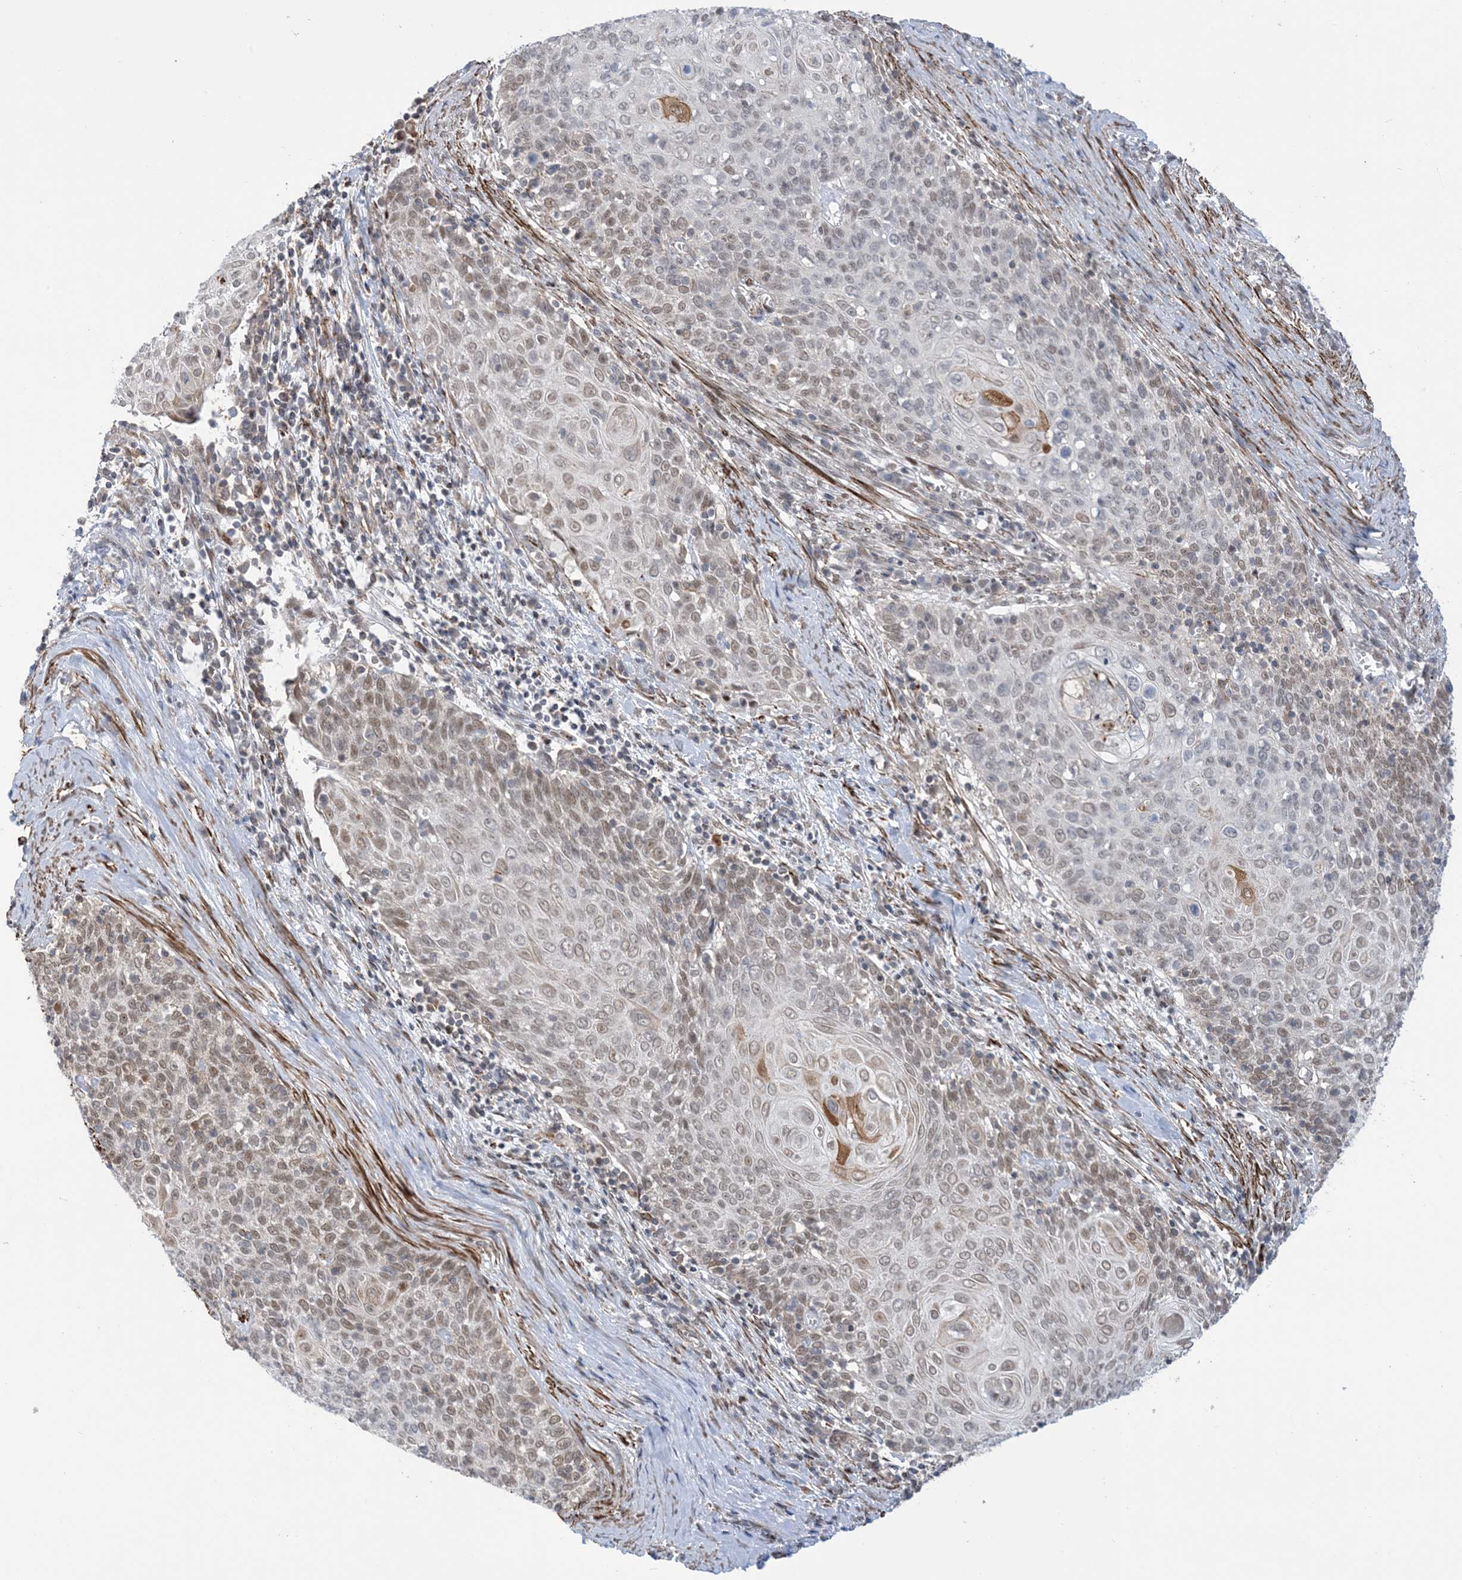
{"staining": {"intensity": "weak", "quantity": "<25%", "location": "nuclear"}, "tissue": "cervical cancer", "cell_type": "Tumor cells", "image_type": "cancer", "snomed": [{"axis": "morphology", "description": "Squamous cell carcinoma, NOS"}, {"axis": "topography", "description": "Cervix"}], "caption": "Tumor cells show no significant positivity in squamous cell carcinoma (cervical).", "gene": "ZNF8", "patient": {"sex": "female", "age": 39}}